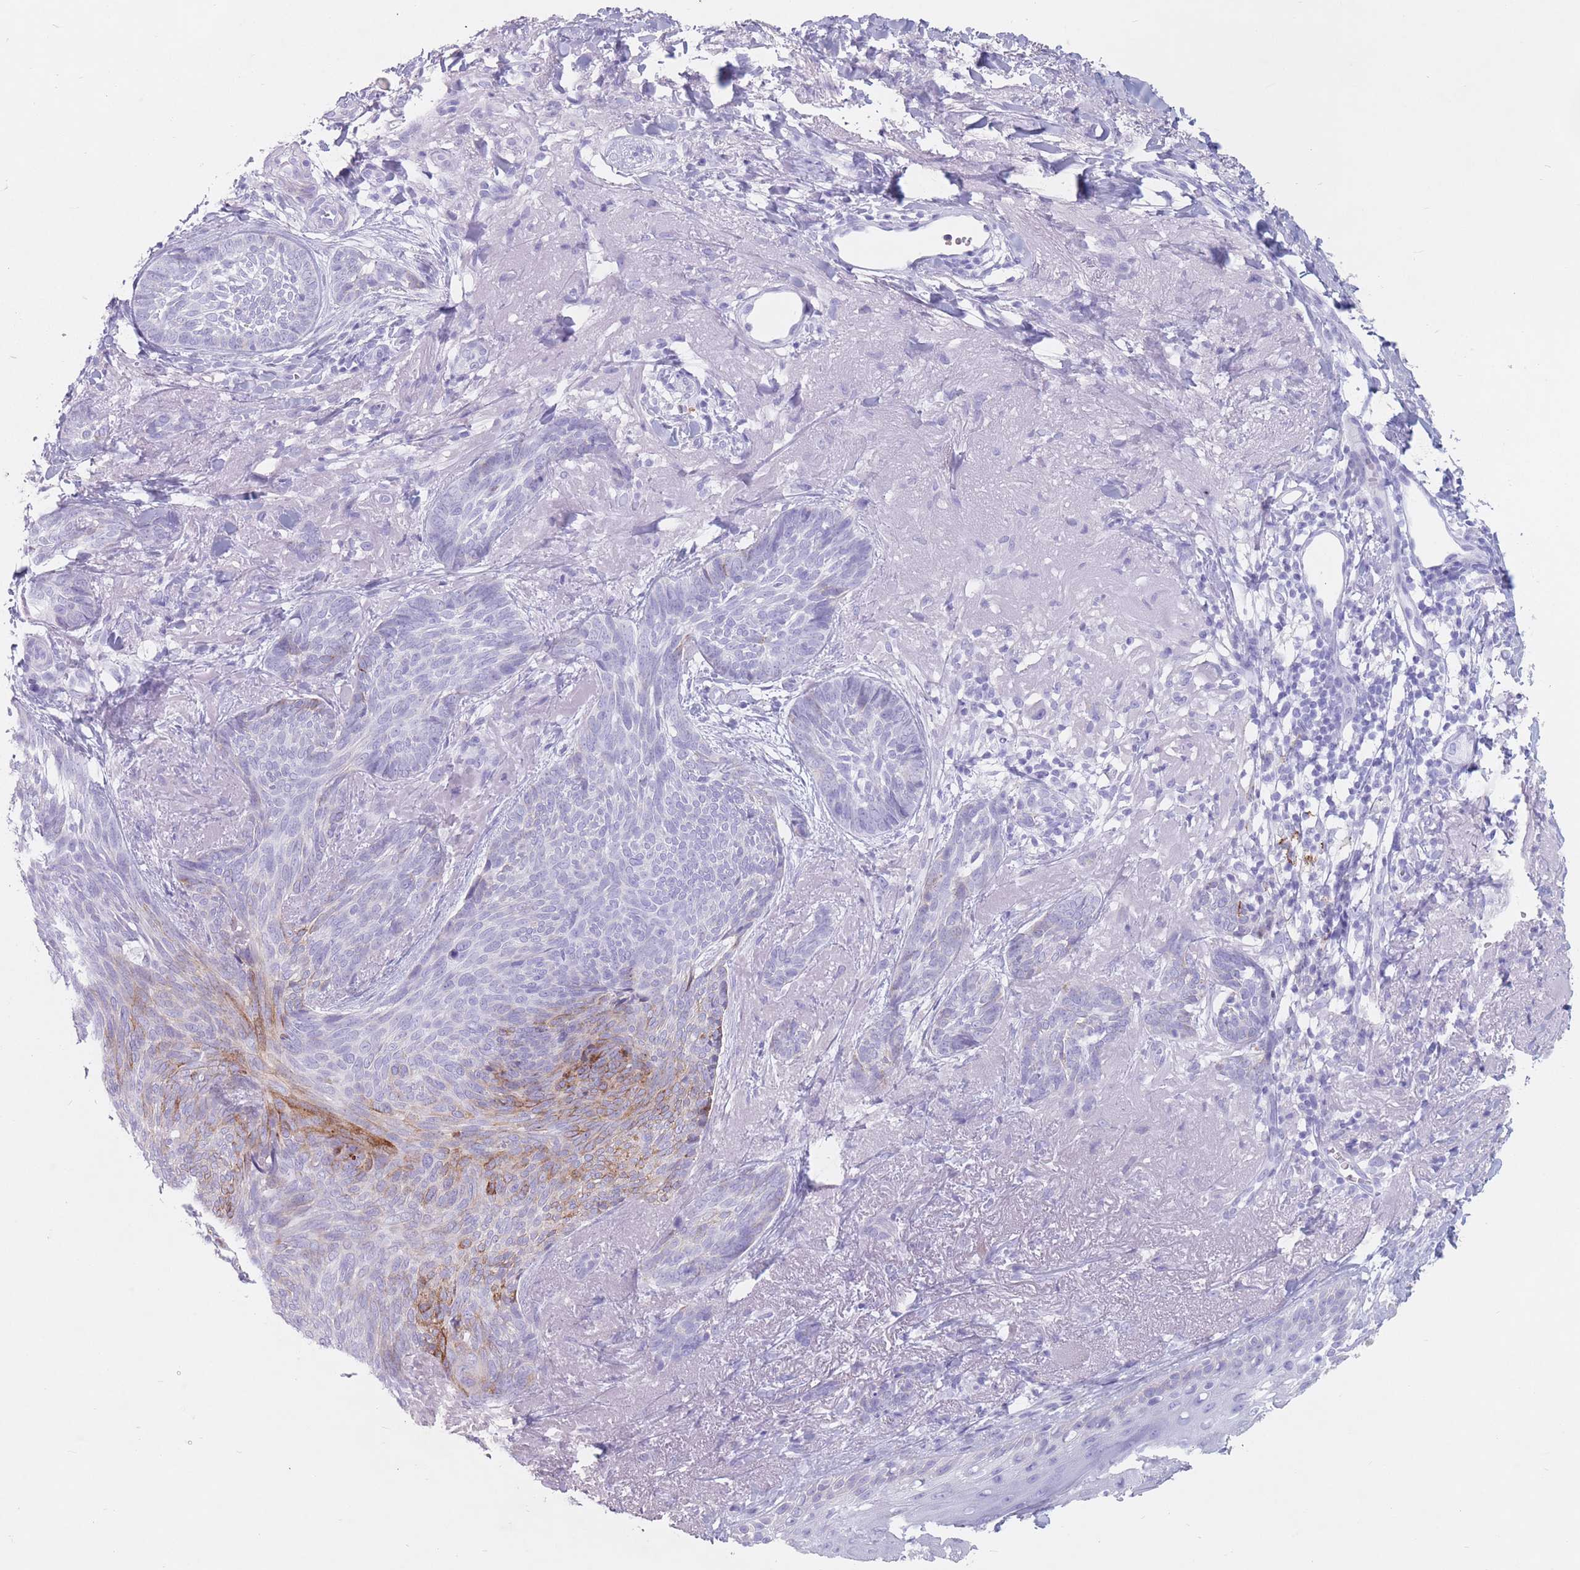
{"staining": {"intensity": "moderate", "quantity": "<25%", "location": "cytoplasmic/membranous"}, "tissue": "skin cancer", "cell_type": "Tumor cells", "image_type": "cancer", "snomed": [{"axis": "morphology", "description": "Basal cell carcinoma"}, {"axis": "topography", "description": "Skin"}], "caption": "Immunohistochemistry (DAB (3,3'-diaminobenzidine)) staining of human skin basal cell carcinoma exhibits moderate cytoplasmic/membranous protein positivity in approximately <25% of tumor cells. Immunohistochemistry stains the protein of interest in brown and the nuclei are stained blue.", "gene": "ST3GAL5", "patient": {"sex": "female", "age": 86}}